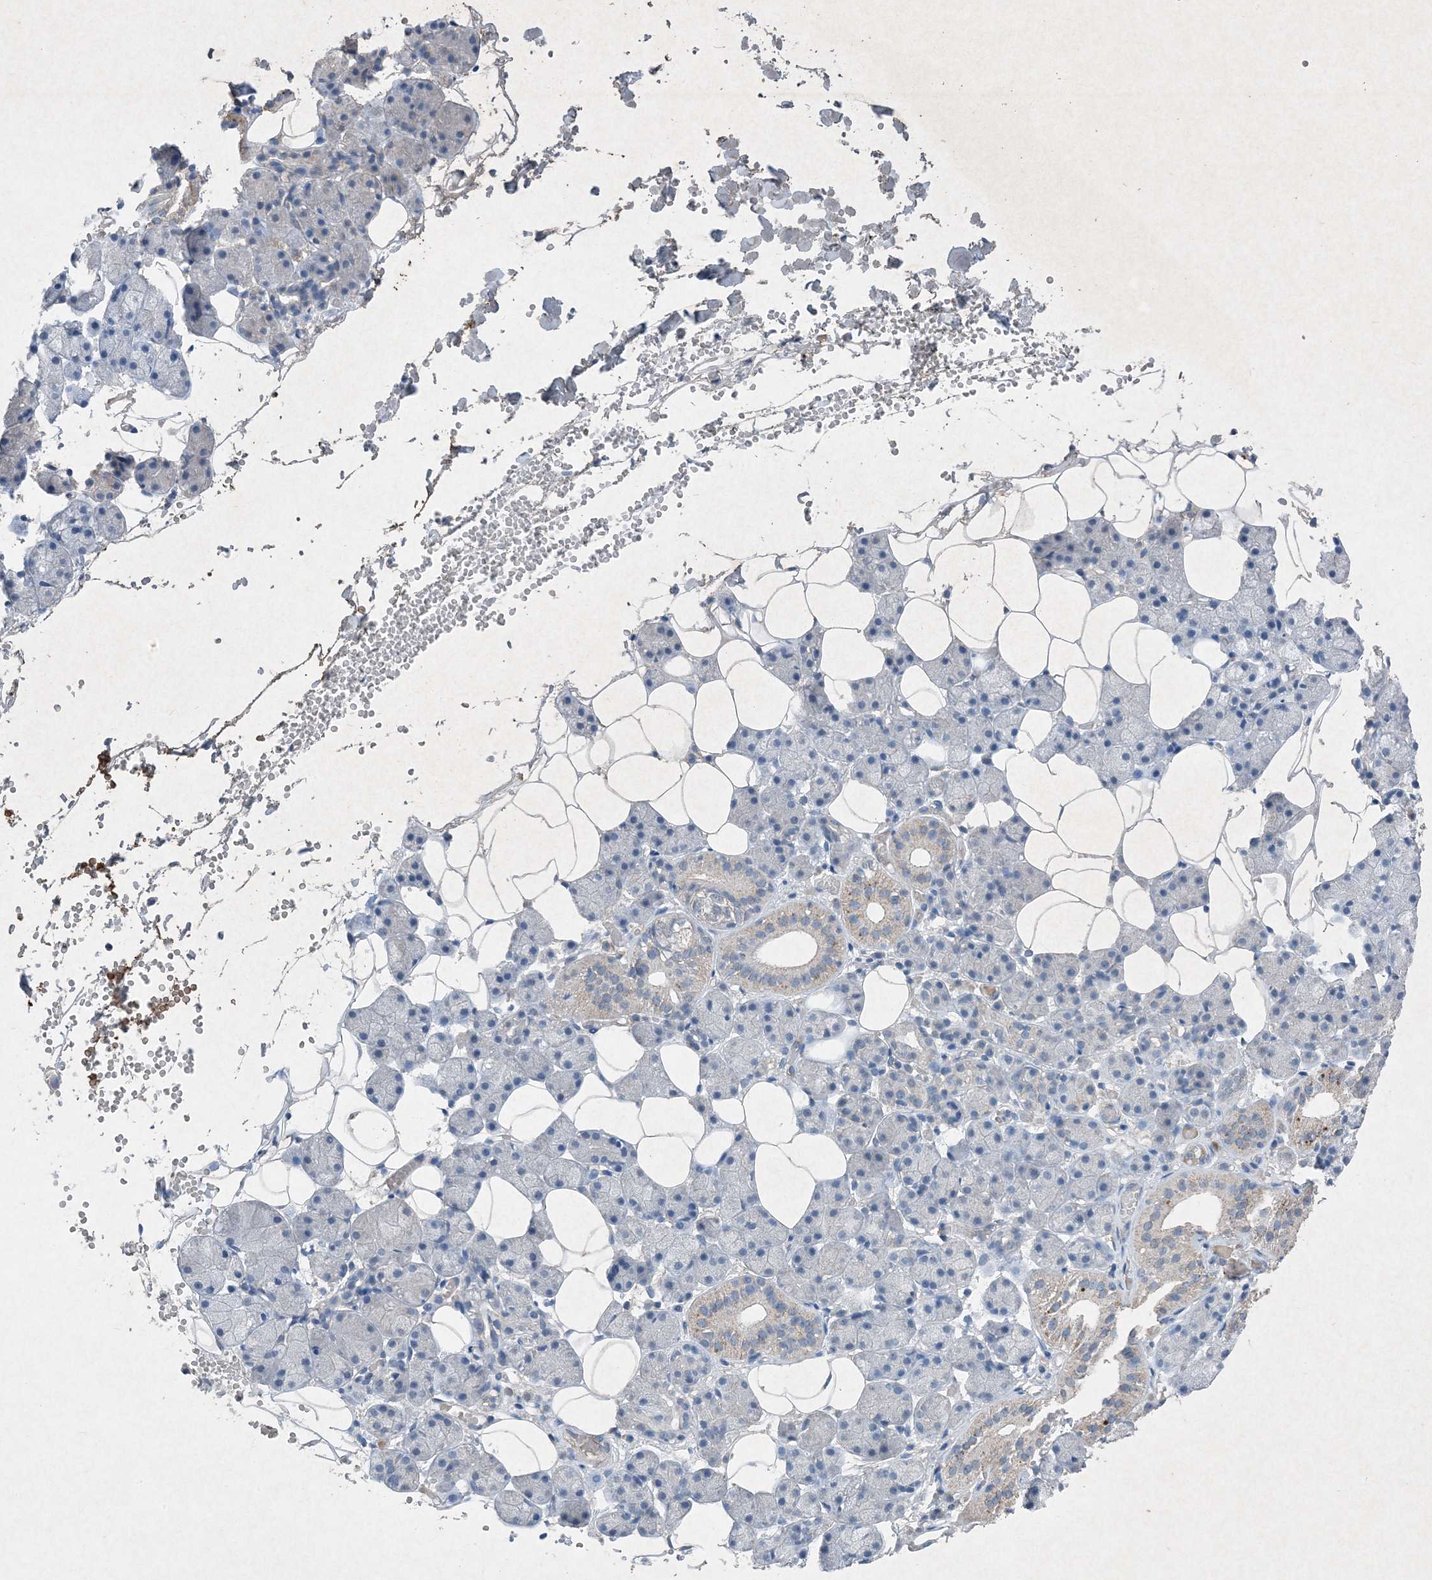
{"staining": {"intensity": "negative", "quantity": "none", "location": "none"}, "tissue": "salivary gland", "cell_type": "Glandular cells", "image_type": "normal", "snomed": [{"axis": "morphology", "description": "Normal tissue, NOS"}, {"axis": "topography", "description": "Salivary gland"}], "caption": "Human salivary gland stained for a protein using immunohistochemistry (IHC) shows no staining in glandular cells.", "gene": "FCN3", "patient": {"sex": "female", "age": 33}}